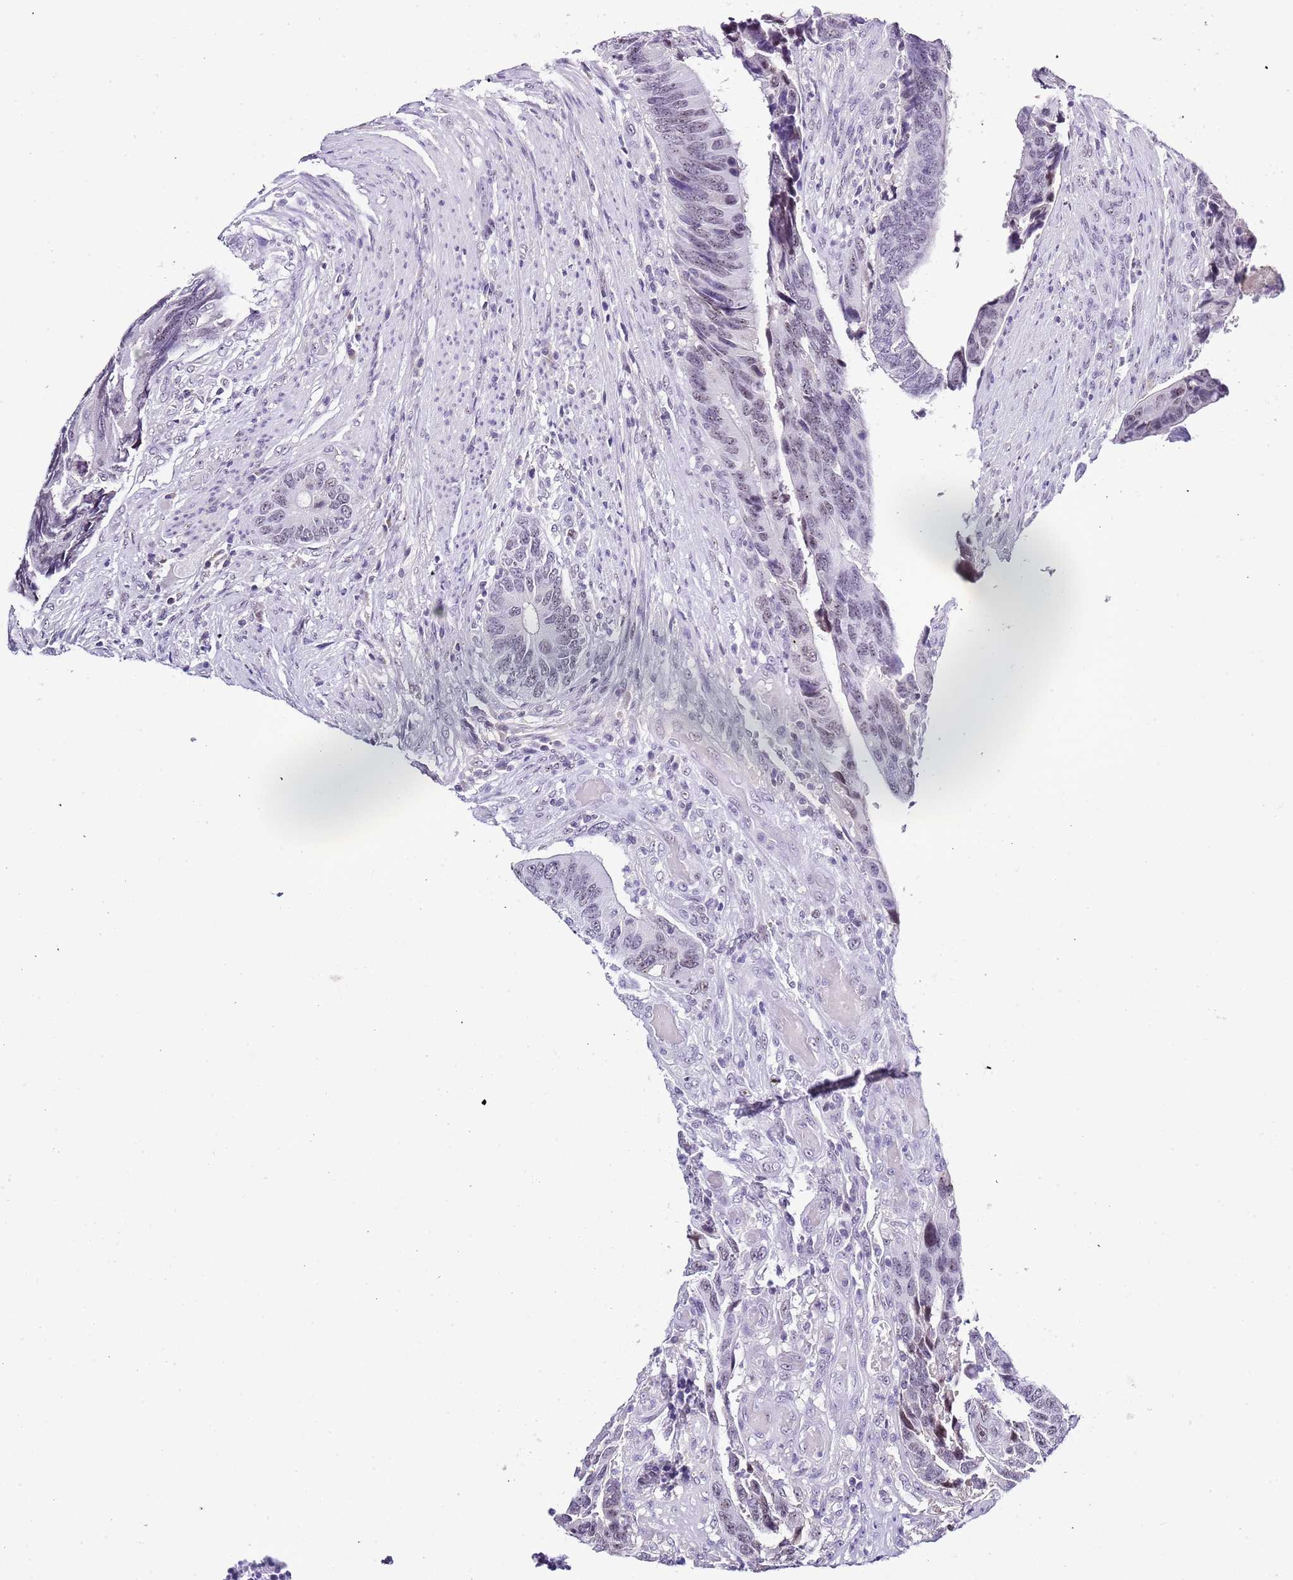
{"staining": {"intensity": "weak", "quantity": "25%-75%", "location": "nuclear"}, "tissue": "colorectal cancer", "cell_type": "Tumor cells", "image_type": "cancer", "snomed": [{"axis": "morphology", "description": "Adenocarcinoma, NOS"}, {"axis": "topography", "description": "Colon"}], "caption": "Weak nuclear protein positivity is identified in about 25%-75% of tumor cells in colorectal adenocarcinoma. Nuclei are stained in blue.", "gene": "NOP56", "patient": {"sex": "male", "age": 87}}